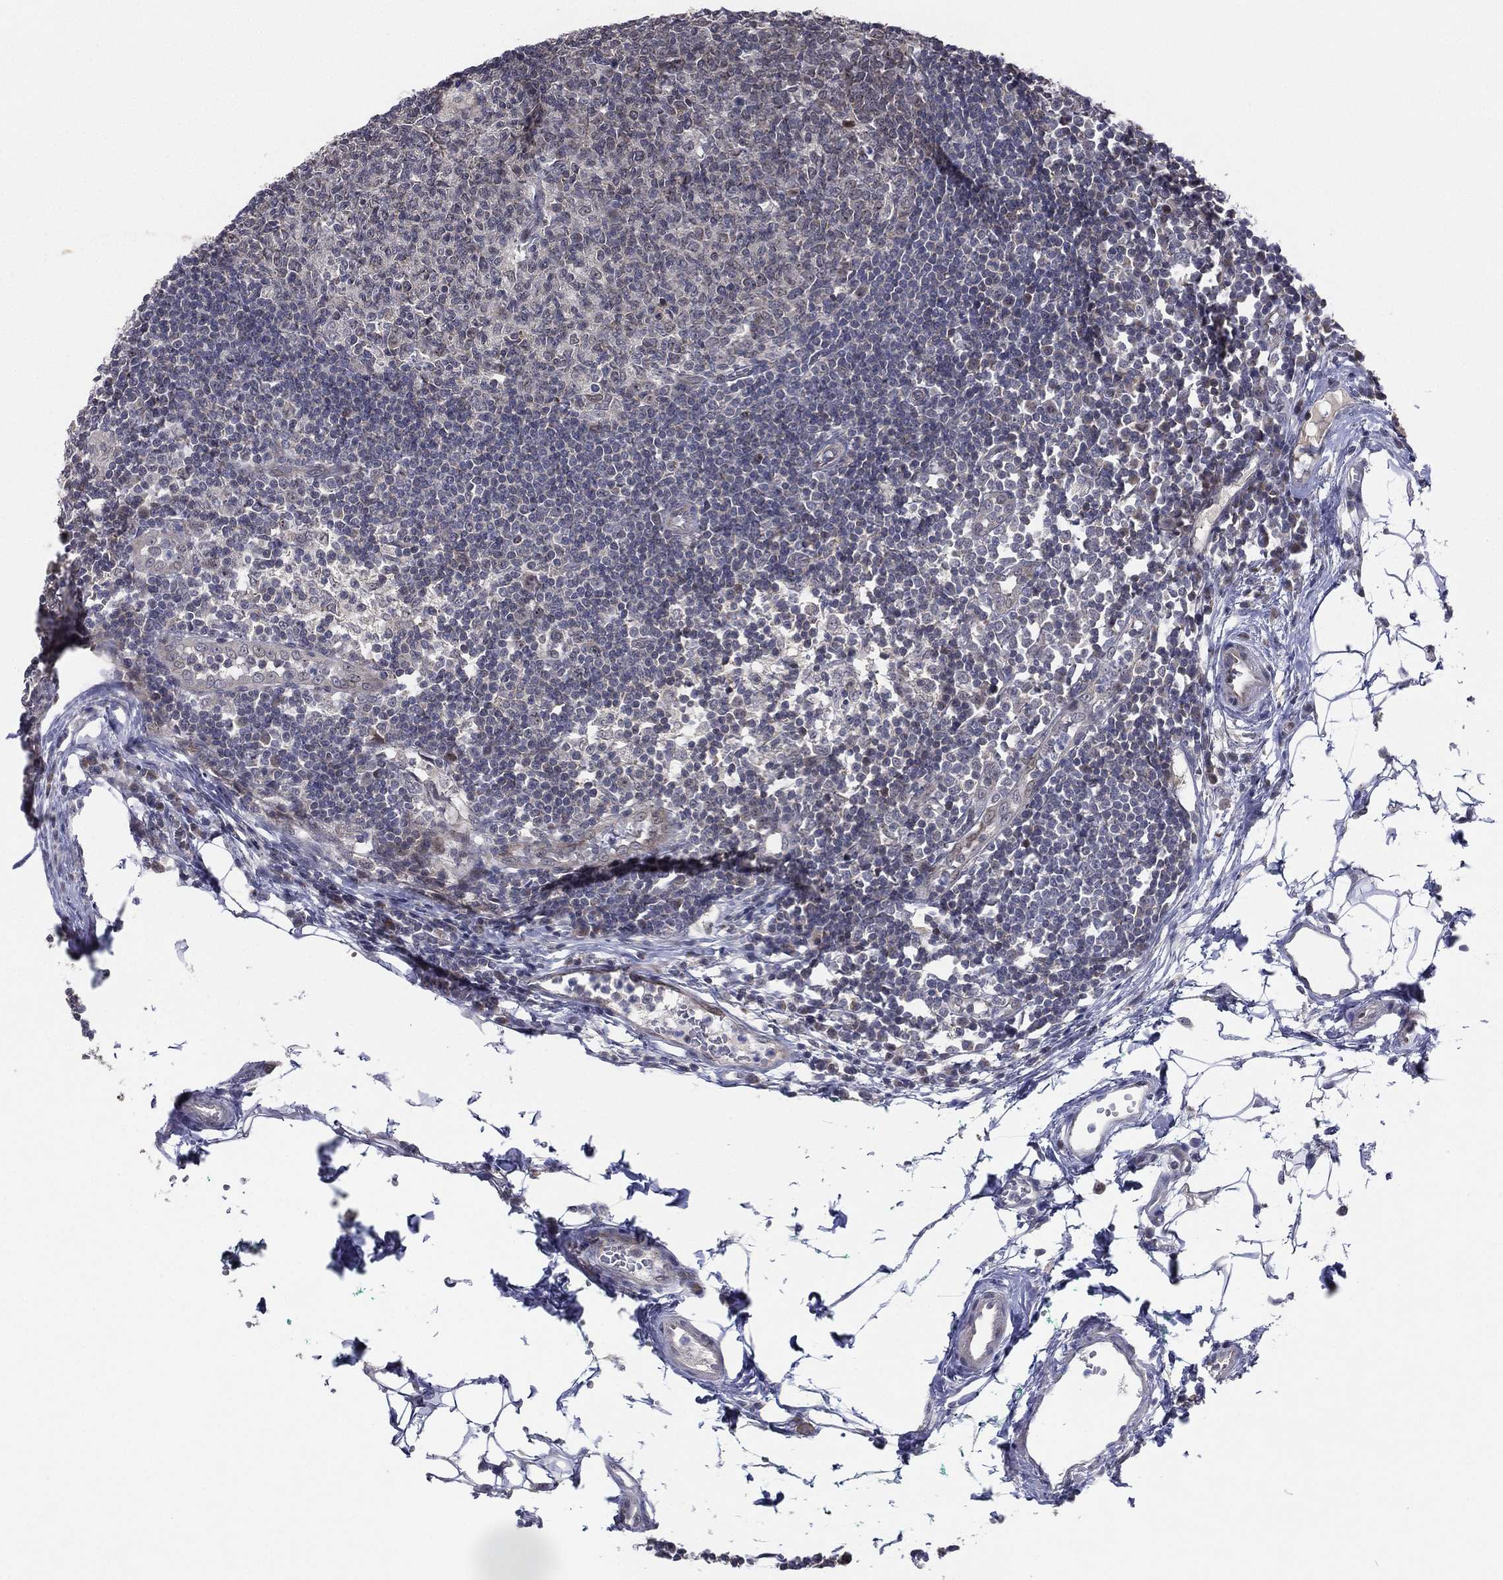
{"staining": {"intensity": "negative", "quantity": "none", "location": "none"}, "tissue": "lymph node", "cell_type": "Germinal center cells", "image_type": "normal", "snomed": [{"axis": "morphology", "description": "Normal tissue, NOS"}, {"axis": "topography", "description": "Lymph node"}, {"axis": "topography", "description": "Salivary gland"}], "caption": "The IHC photomicrograph has no significant expression in germinal center cells of lymph node. (Stains: DAB (3,3'-diaminobenzidine) immunohistochemistry (IHC) with hematoxylin counter stain, Microscopy: brightfield microscopy at high magnification).", "gene": "KAT14", "patient": {"sex": "male", "age": 83}}